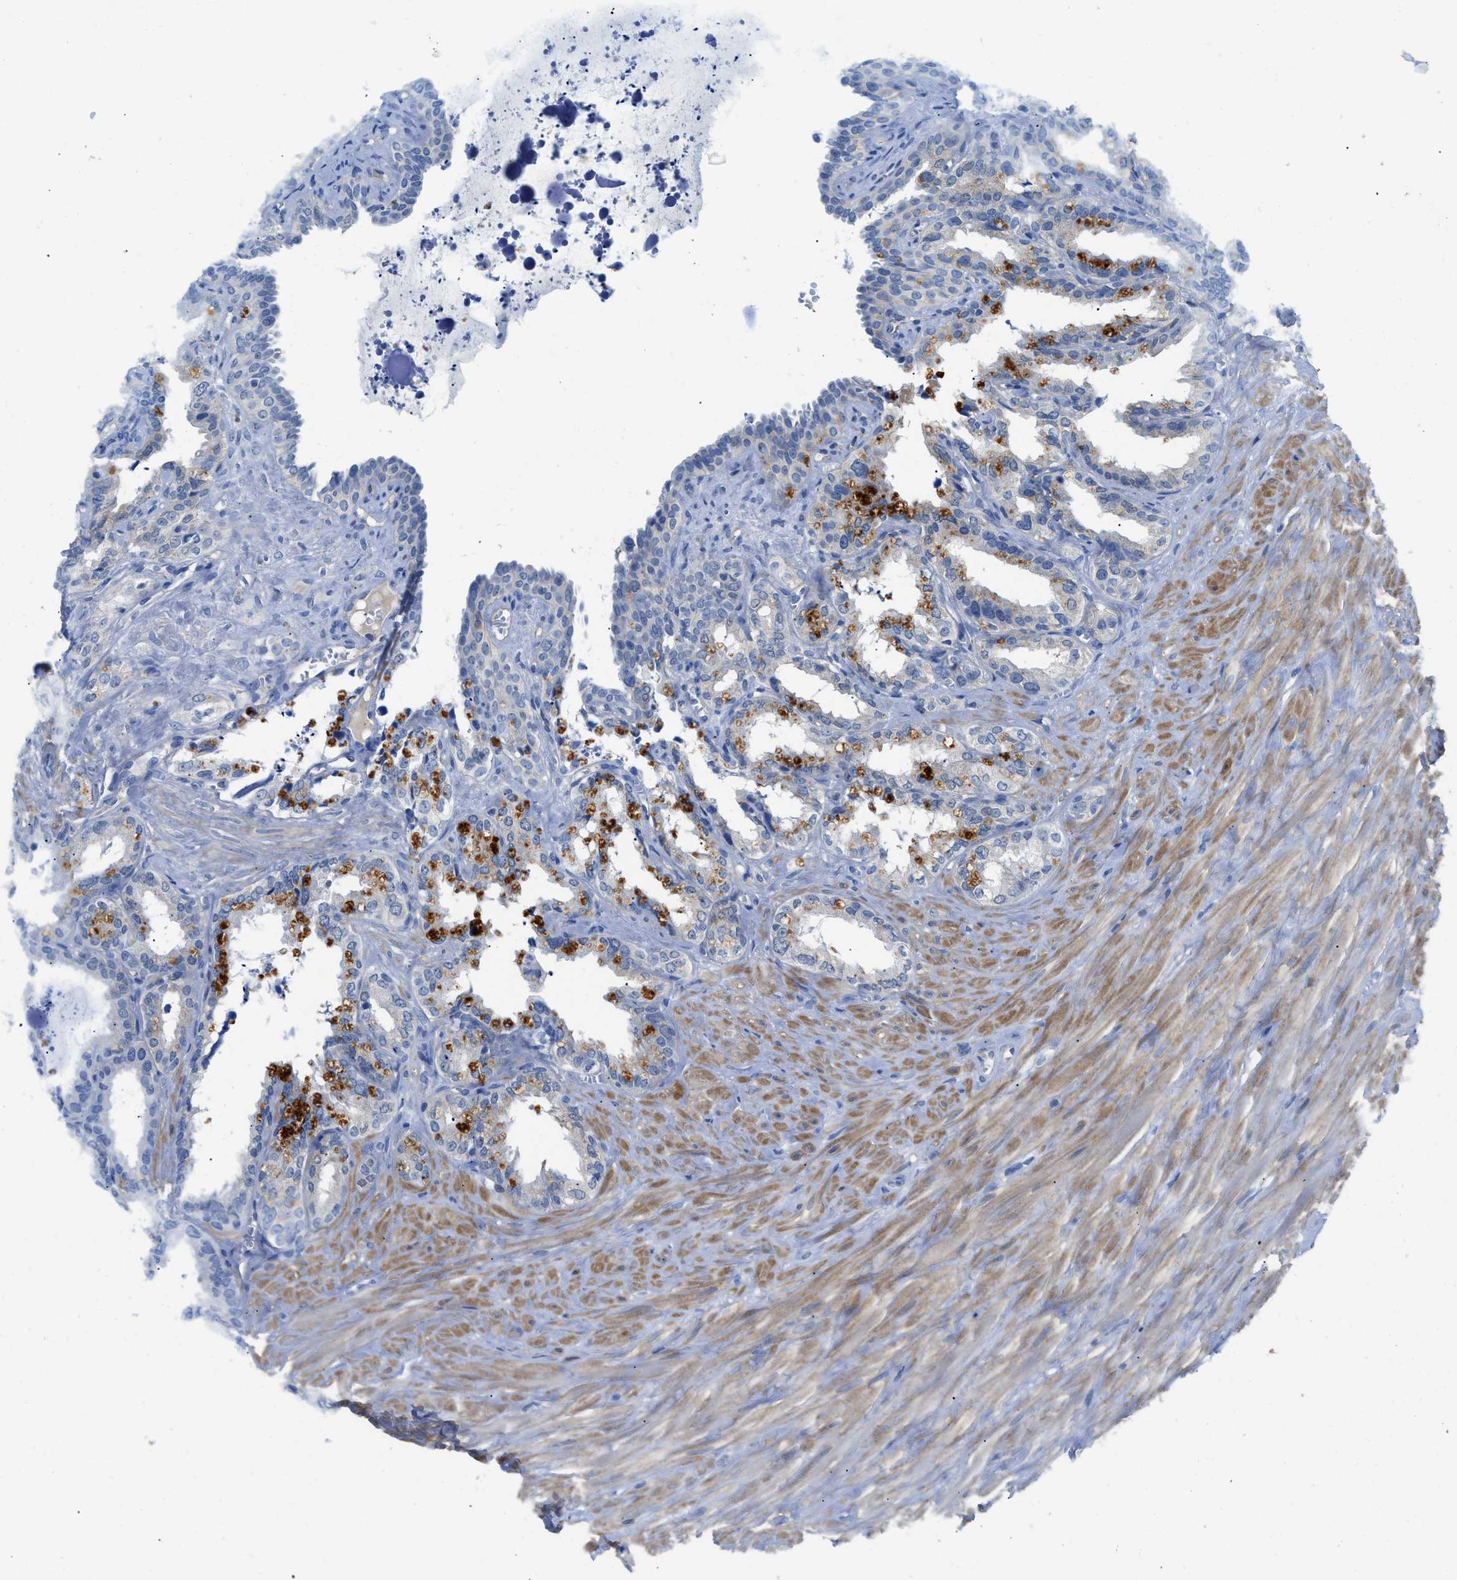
{"staining": {"intensity": "negative", "quantity": "none", "location": "none"}, "tissue": "seminal vesicle", "cell_type": "Glandular cells", "image_type": "normal", "snomed": [{"axis": "morphology", "description": "Normal tissue, NOS"}, {"axis": "topography", "description": "Seminal veicle"}], "caption": "Histopathology image shows no protein staining in glandular cells of normal seminal vesicle.", "gene": "SLC10A6", "patient": {"sex": "male", "age": 64}}